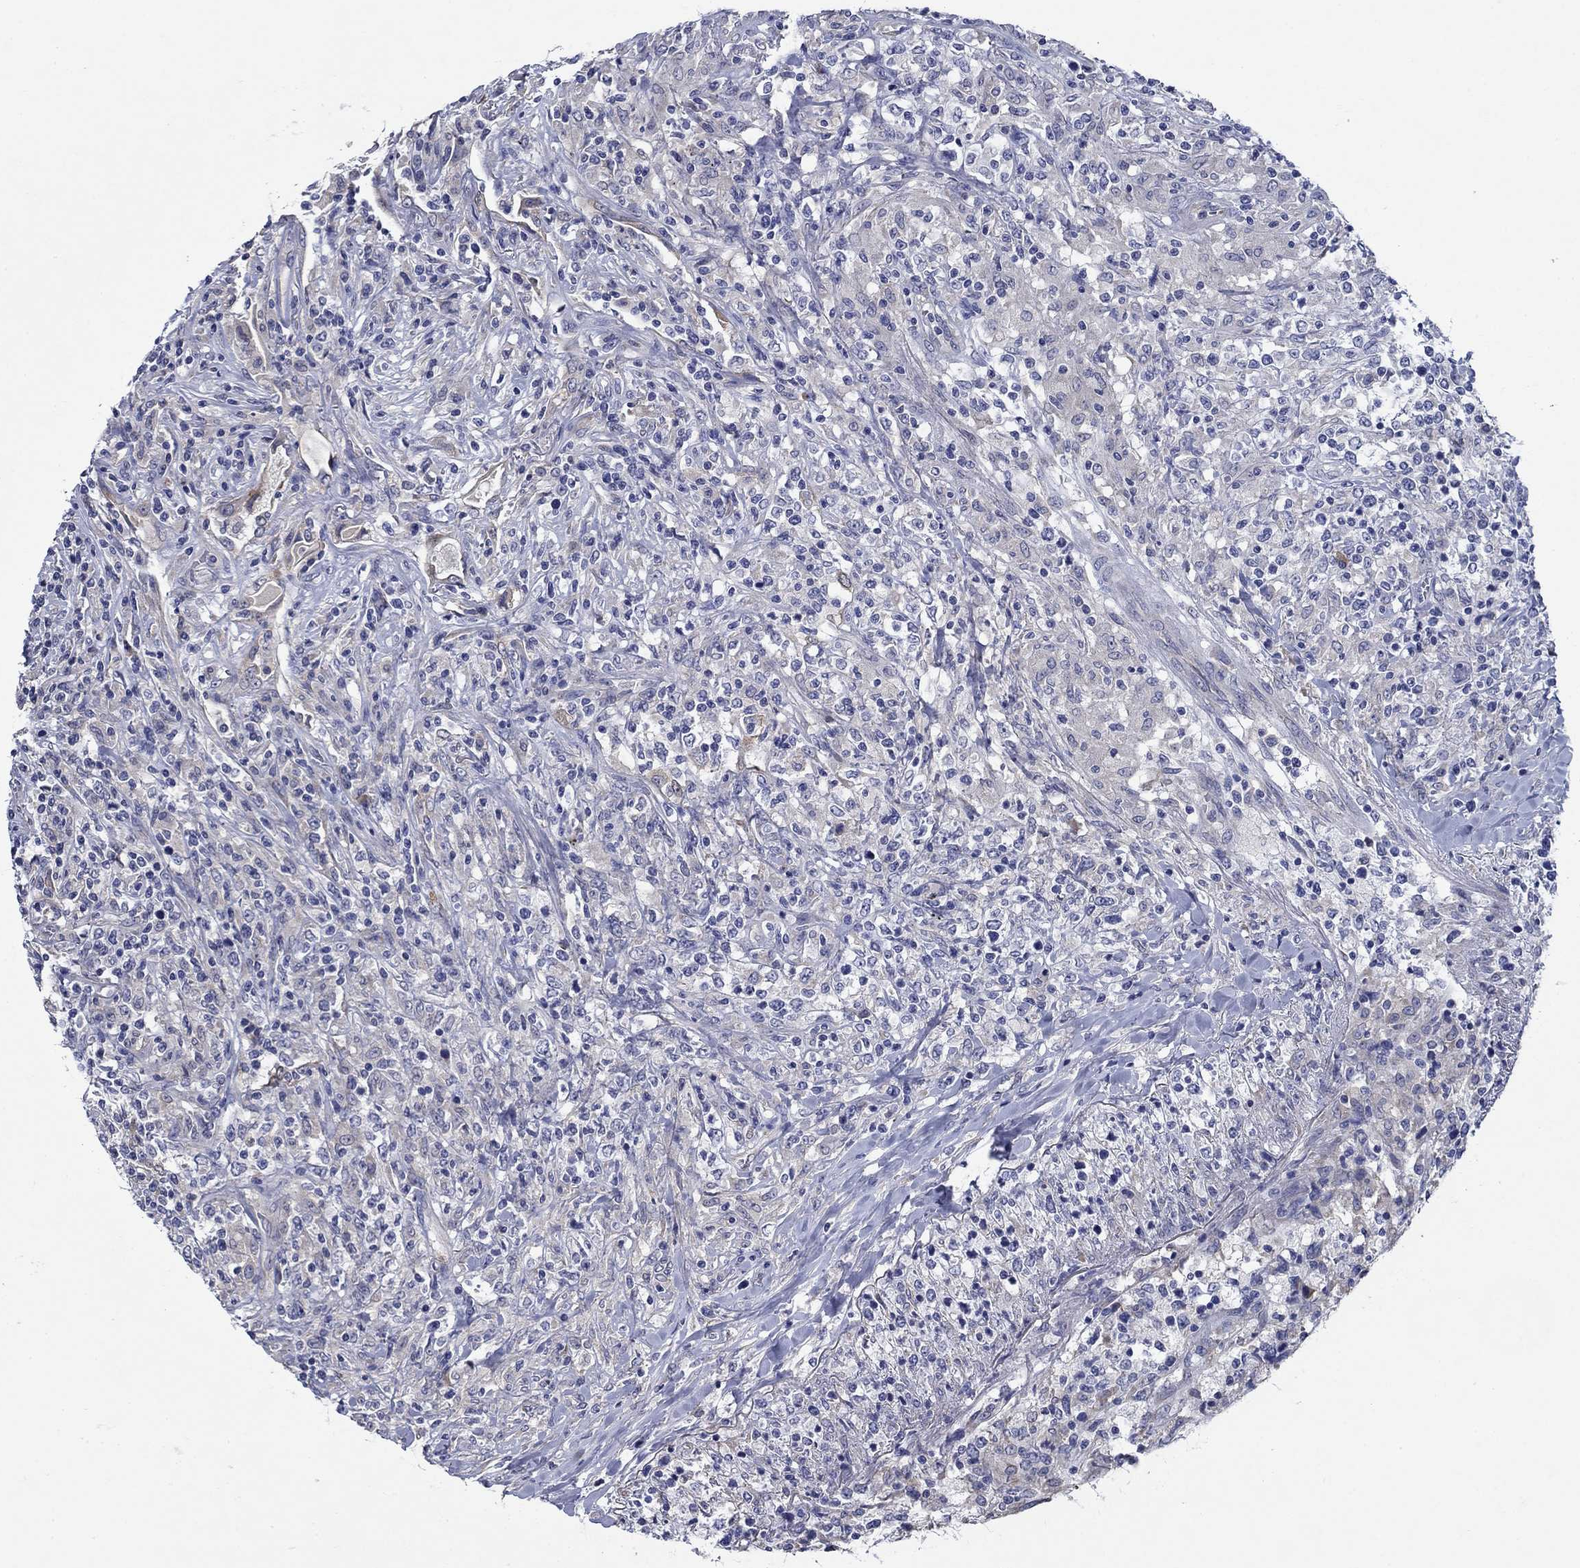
{"staining": {"intensity": "negative", "quantity": "none", "location": "none"}, "tissue": "lymphoma", "cell_type": "Tumor cells", "image_type": "cancer", "snomed": [{"axis": "morphology", "description": "Malignant lymphoma, non-Hodgkin's type, High grade"}, {"axis": "topography", "description": "Lung"}], "caption": "Lymphoma stained for a protein using immunohistochemistry exhibits no positivity tumor cells.", "gene": "SULT2B1", "patient": {"sex": "male", "age": 79}}